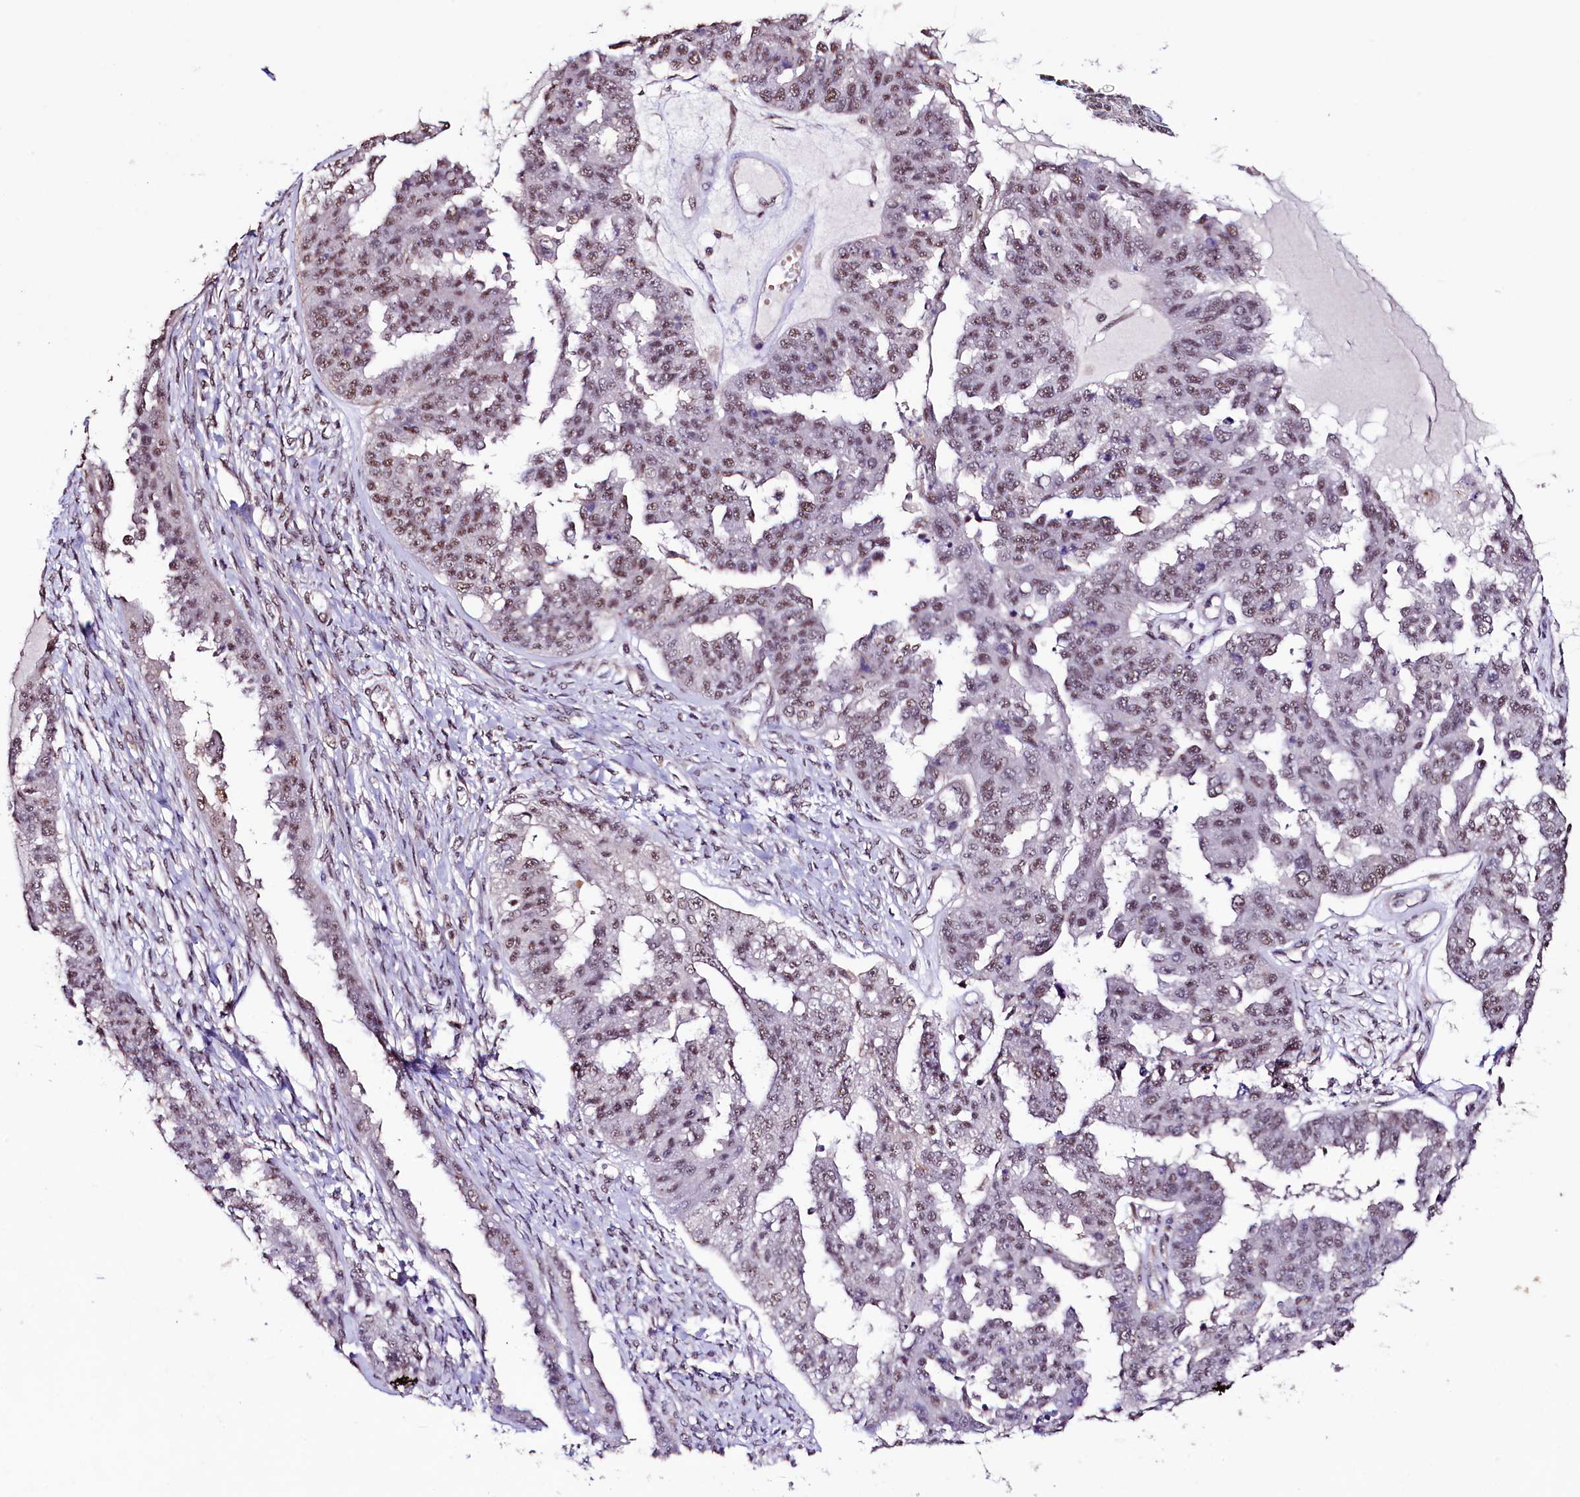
{"staining": {"intensity": "weak", "quantity": ">75%", "location": "nuclear"}, "tissue": "ovarian cancer", "cell_type": "Tumor cells", "image_type": "cancer", "snomed": [{"axis": "morphology", "description": "Cystadenocarcinoma, serous, NOS"}, {"axis": "topography", "description": "Ovary"}], "caption": "The micrograph displays immunohistochemical staining of ovarian serous cystadenocarcinoma. There is weak nuclear staining is appreciated in approximately >75% of tumor cells. (Brightfield microscopy of DAB IHC at high magnification).", "gene": "SFSWAP", "patient": {"sex": "female", "age": 58}}